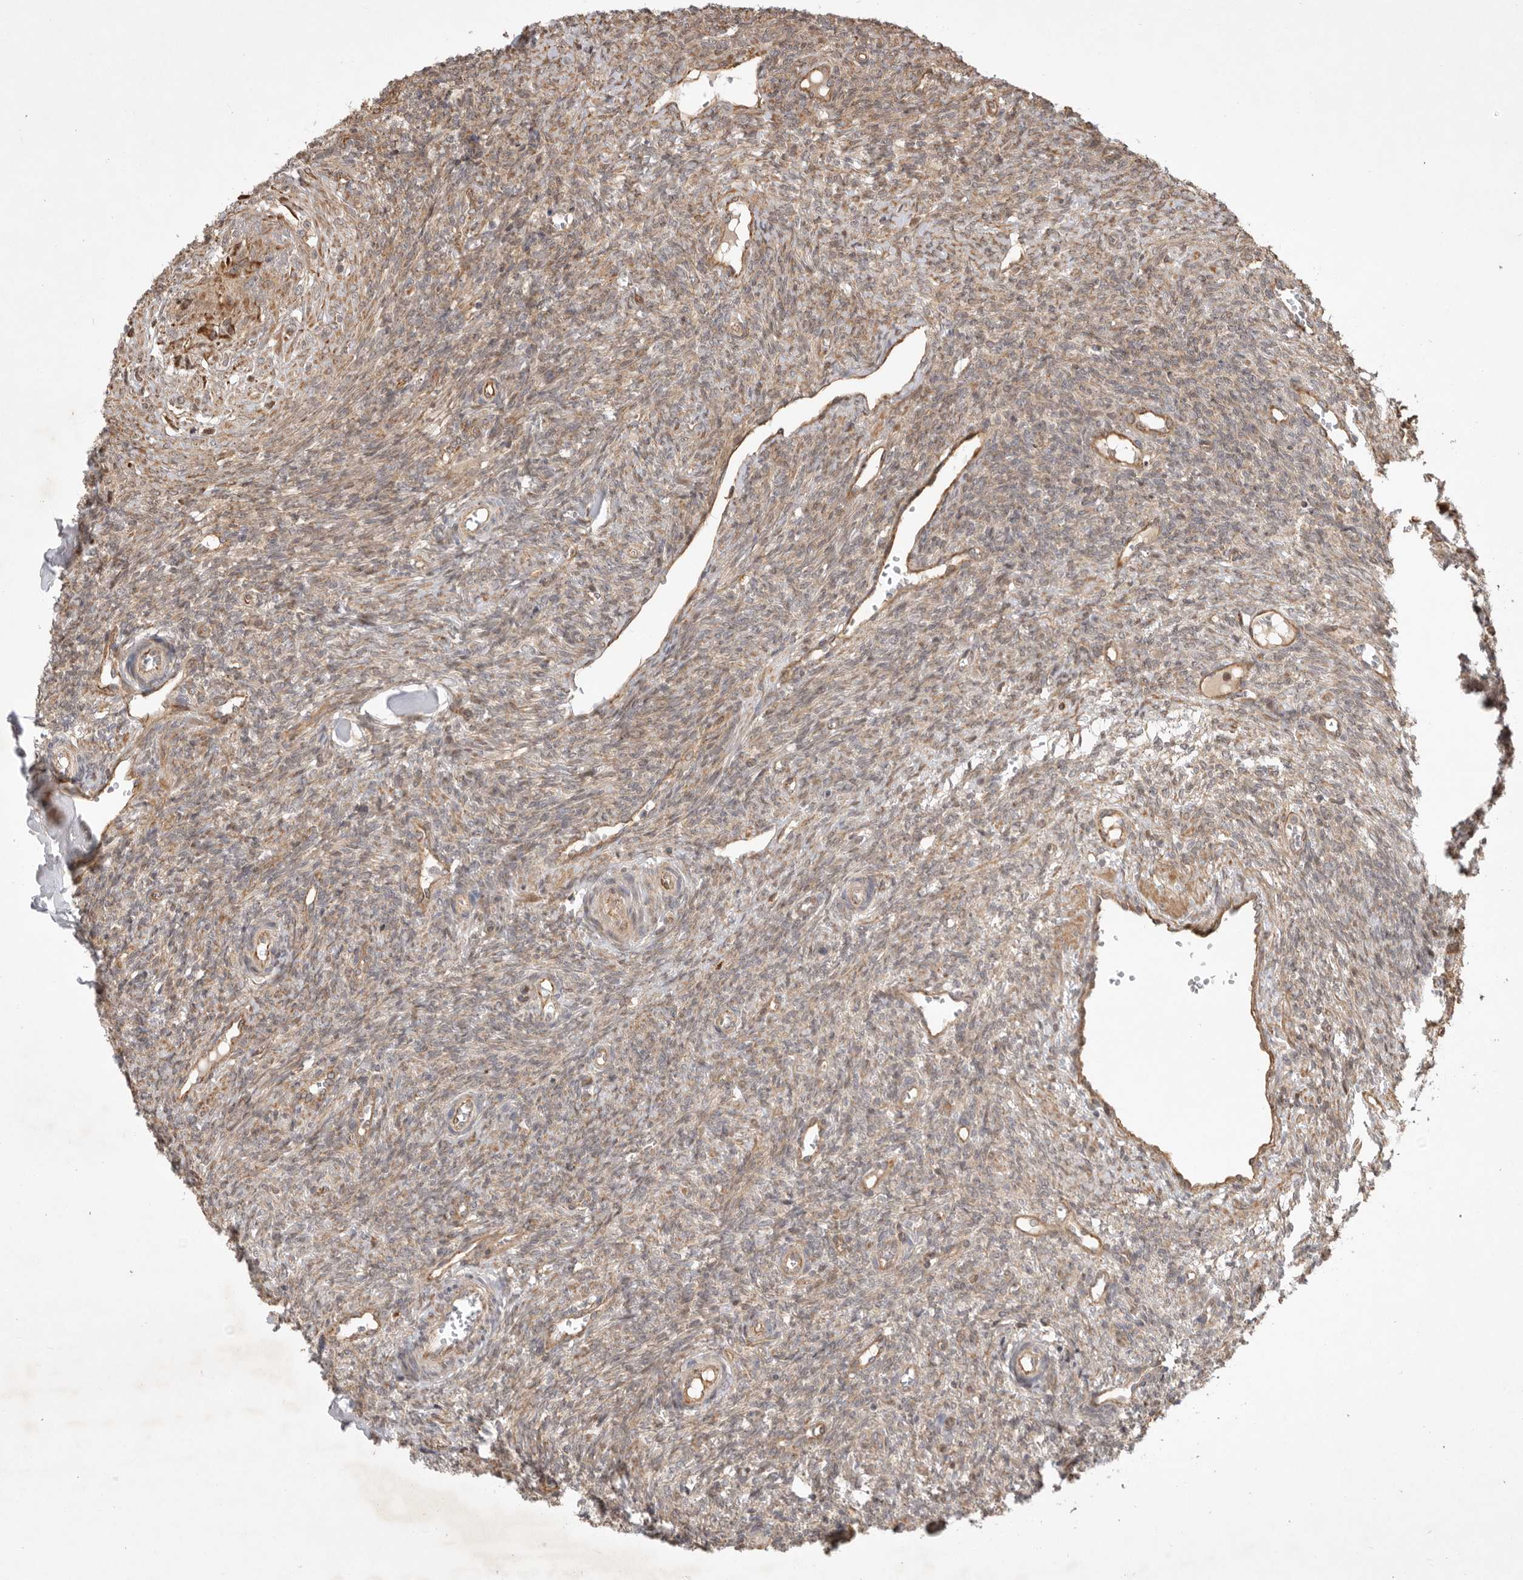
{"staining": {"intensity": "moderate", "quantity": ">75%", "location": "cytoplasmic/membranous"}, "tissue": "ovary", "cell_type": "Follicle cells", "image_type": "normal", "snomed": [{"axis": "morphology", "description": "Normal tissue, NOS"}, {"axis": "topography", "description": "Ovary"}], "caption": "Protein staining of unremarkable ovary demonstrates moderate cytoplasmic/membranous positivity in approximately >75% of follicle cells.", "gene": "DPH7", "patient": {"sex": "female", "age": 41}}